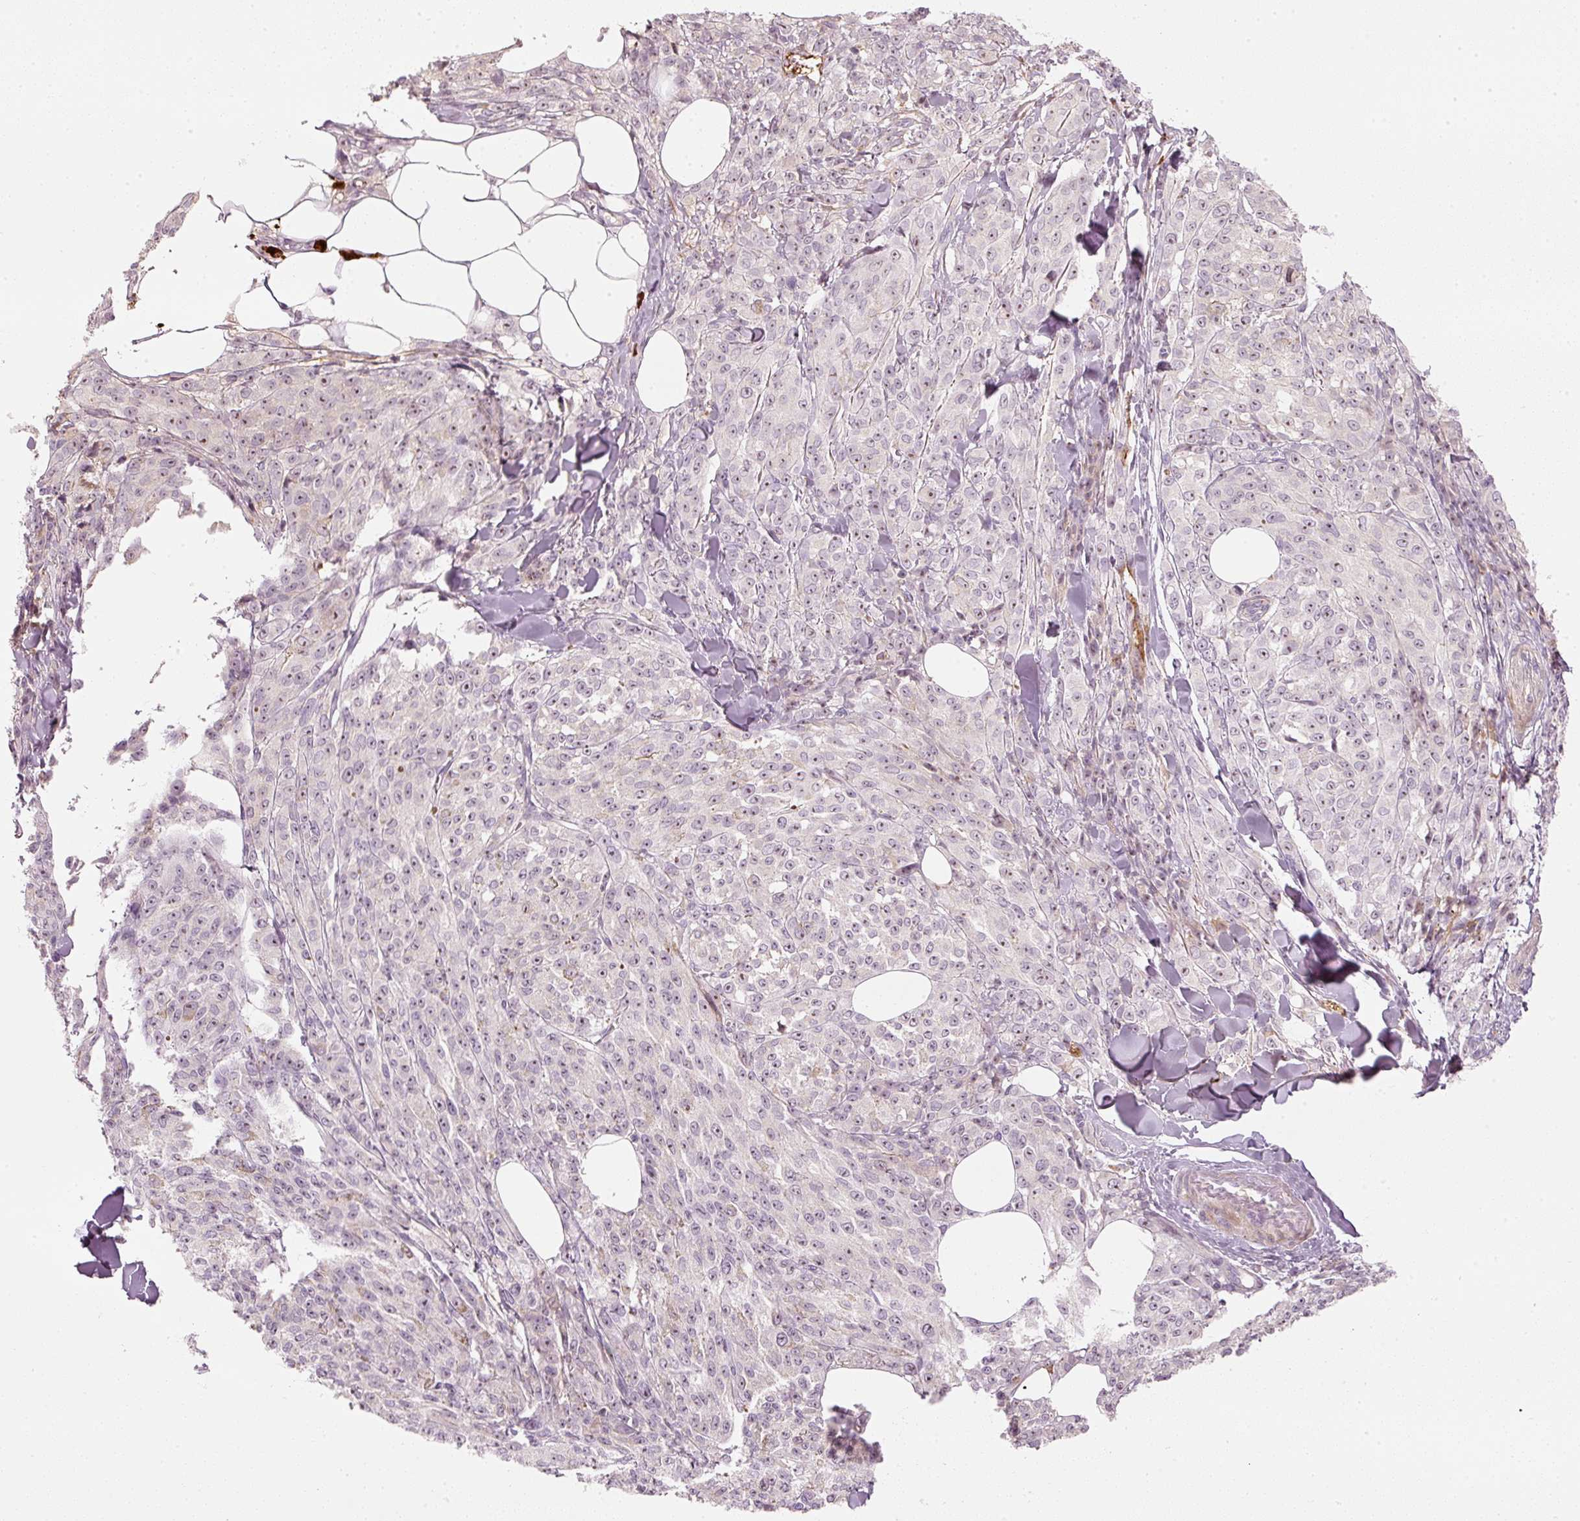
{"staining": {"intensity": "weak", "quantity": "25%-75%", "location": "nuclear"}, "tissue": "melanoma", "cell_type": "Tumor cells", "image_type": "cancer", "snomed": [{"axis": "morphology", "description": "Malignant melanoma, NOS"}, {"axis": "topography", "description": "Skin"}], "caption": "Weak nuclear protein positivity is appreciated in approximately 25%-75% of tumor cells in malignant melanoma. Immunohistochemistry (ihc) stains the protein of interest in brown and the nuclei are stained blue.", "gene": "VCAM1", "patient": {"sex": "female", "age": 52}}